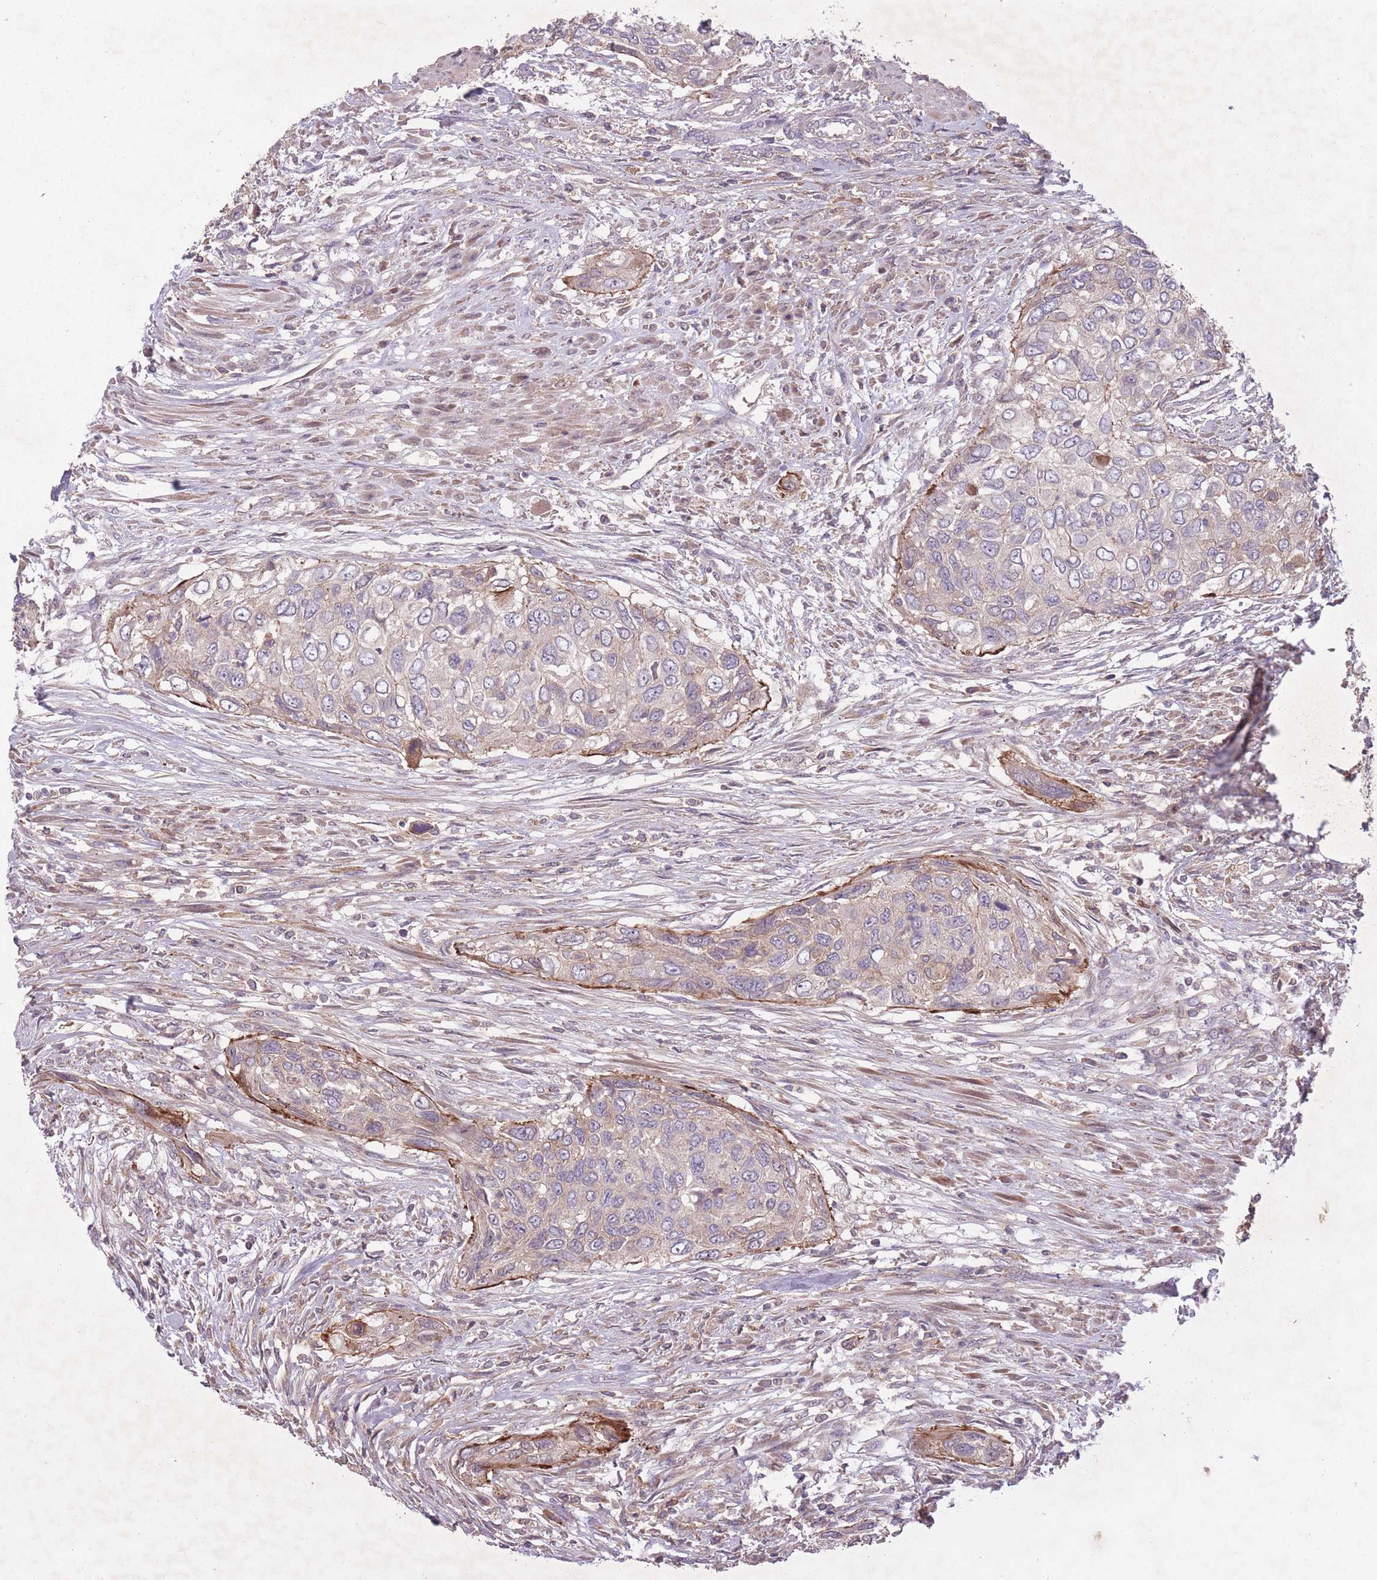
{"staining": {"intensity": "negative", "quantity": "none", "location": "none"}, "tissue": "urothelial cancer", "cell_type": "Tumor cells", "image_type": "cancer", "snomed": [{"axis": "morphology", "description": "Urothelial carcinoma, High grade"}, {"axis": "topography", "description": "Urinary bladder"}], "caption": "Histopathology image shows no significant protein staining in tumor cells of urothelial cancer. The staining is performed using DAB brown chromogen with nuclei counter-stained in using hematoxylin.", "gene": "OR2V2", "patient": {"sex": "female", "age": 60}}